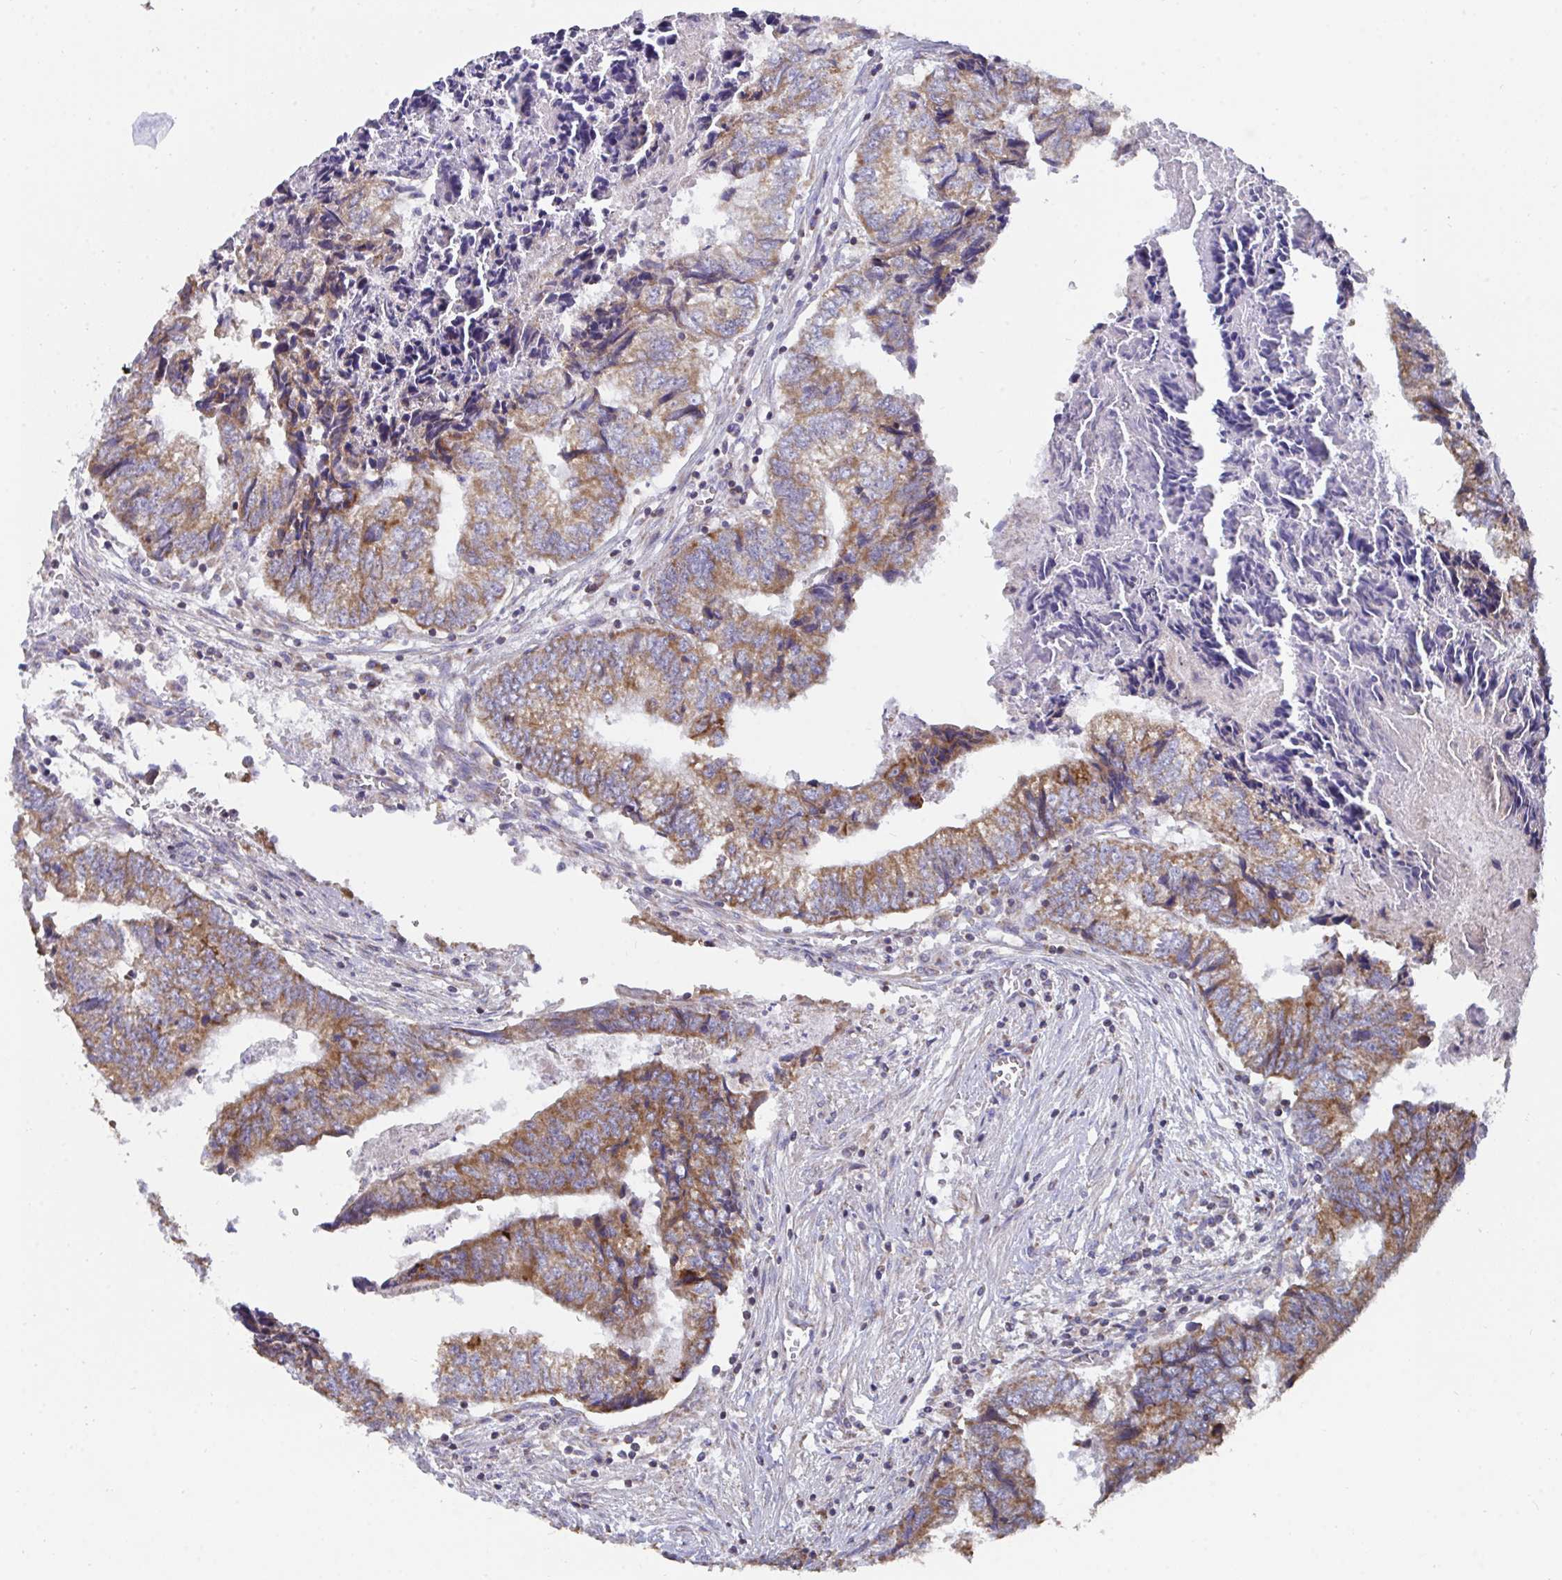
{"staining": {"intensity": "moderate", "quantity": "25%-75%", "location": "cytoplasmic/membranous"}, "tissue": "colorectal cancer", "cell_type": "Tumor cells", "image_type": "cancer", "snomed": [{"axis": "morphology", "description": "Adenocarcinoma, NOS"}, {"axis": "topography", "description": "Colon"}], "caption": "Protein expression analysis of human colorectal cancer (adenocarcinoma) reveals moderate cytoplasmic/membranous staining in approximately 25%-75% of tumor cells.", "gene": "PC", "patient": {"sex": "male", "age": 86}}